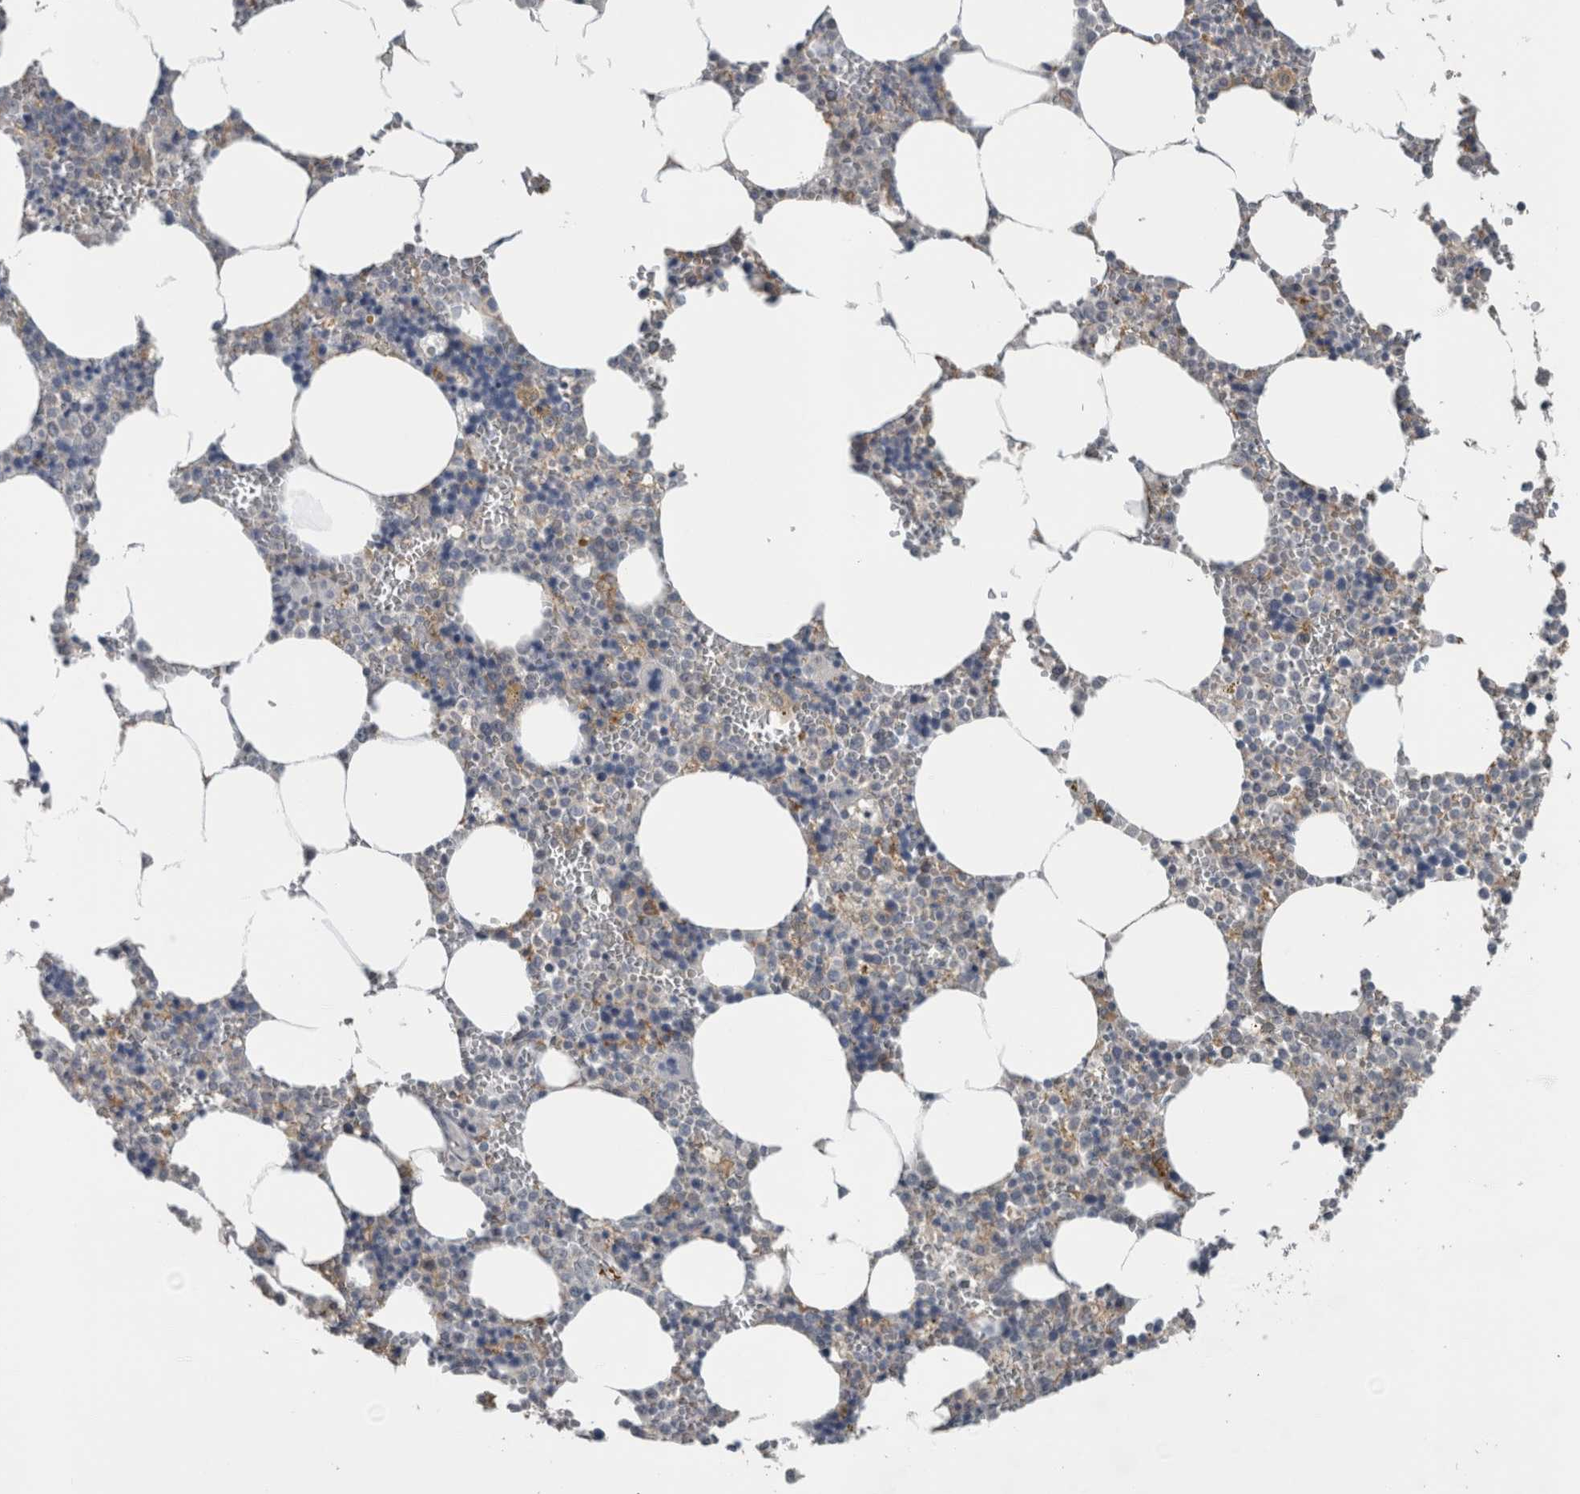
{"staining": {"intensity": "weak", "quantity": "<25%", "location": "cytoplasmic/membranous"}, "tissue": "bone marrow", "cell_type": "Hematopoietic cells", "image_type": "normal", "snomed": [{"axis": "morphology", "description": "Normal tissue, NOS"}, {"axis": "topography", "description": "Bone marrow"}], "caption": "The histopathology image reveals no staining of hematopoietic cells in normal bone marrow. (Immunohistochemistry, brightfield microscopy, high magnification).", "gene": "ACSF2", "patient": {"sex": "male", "age": 70}}